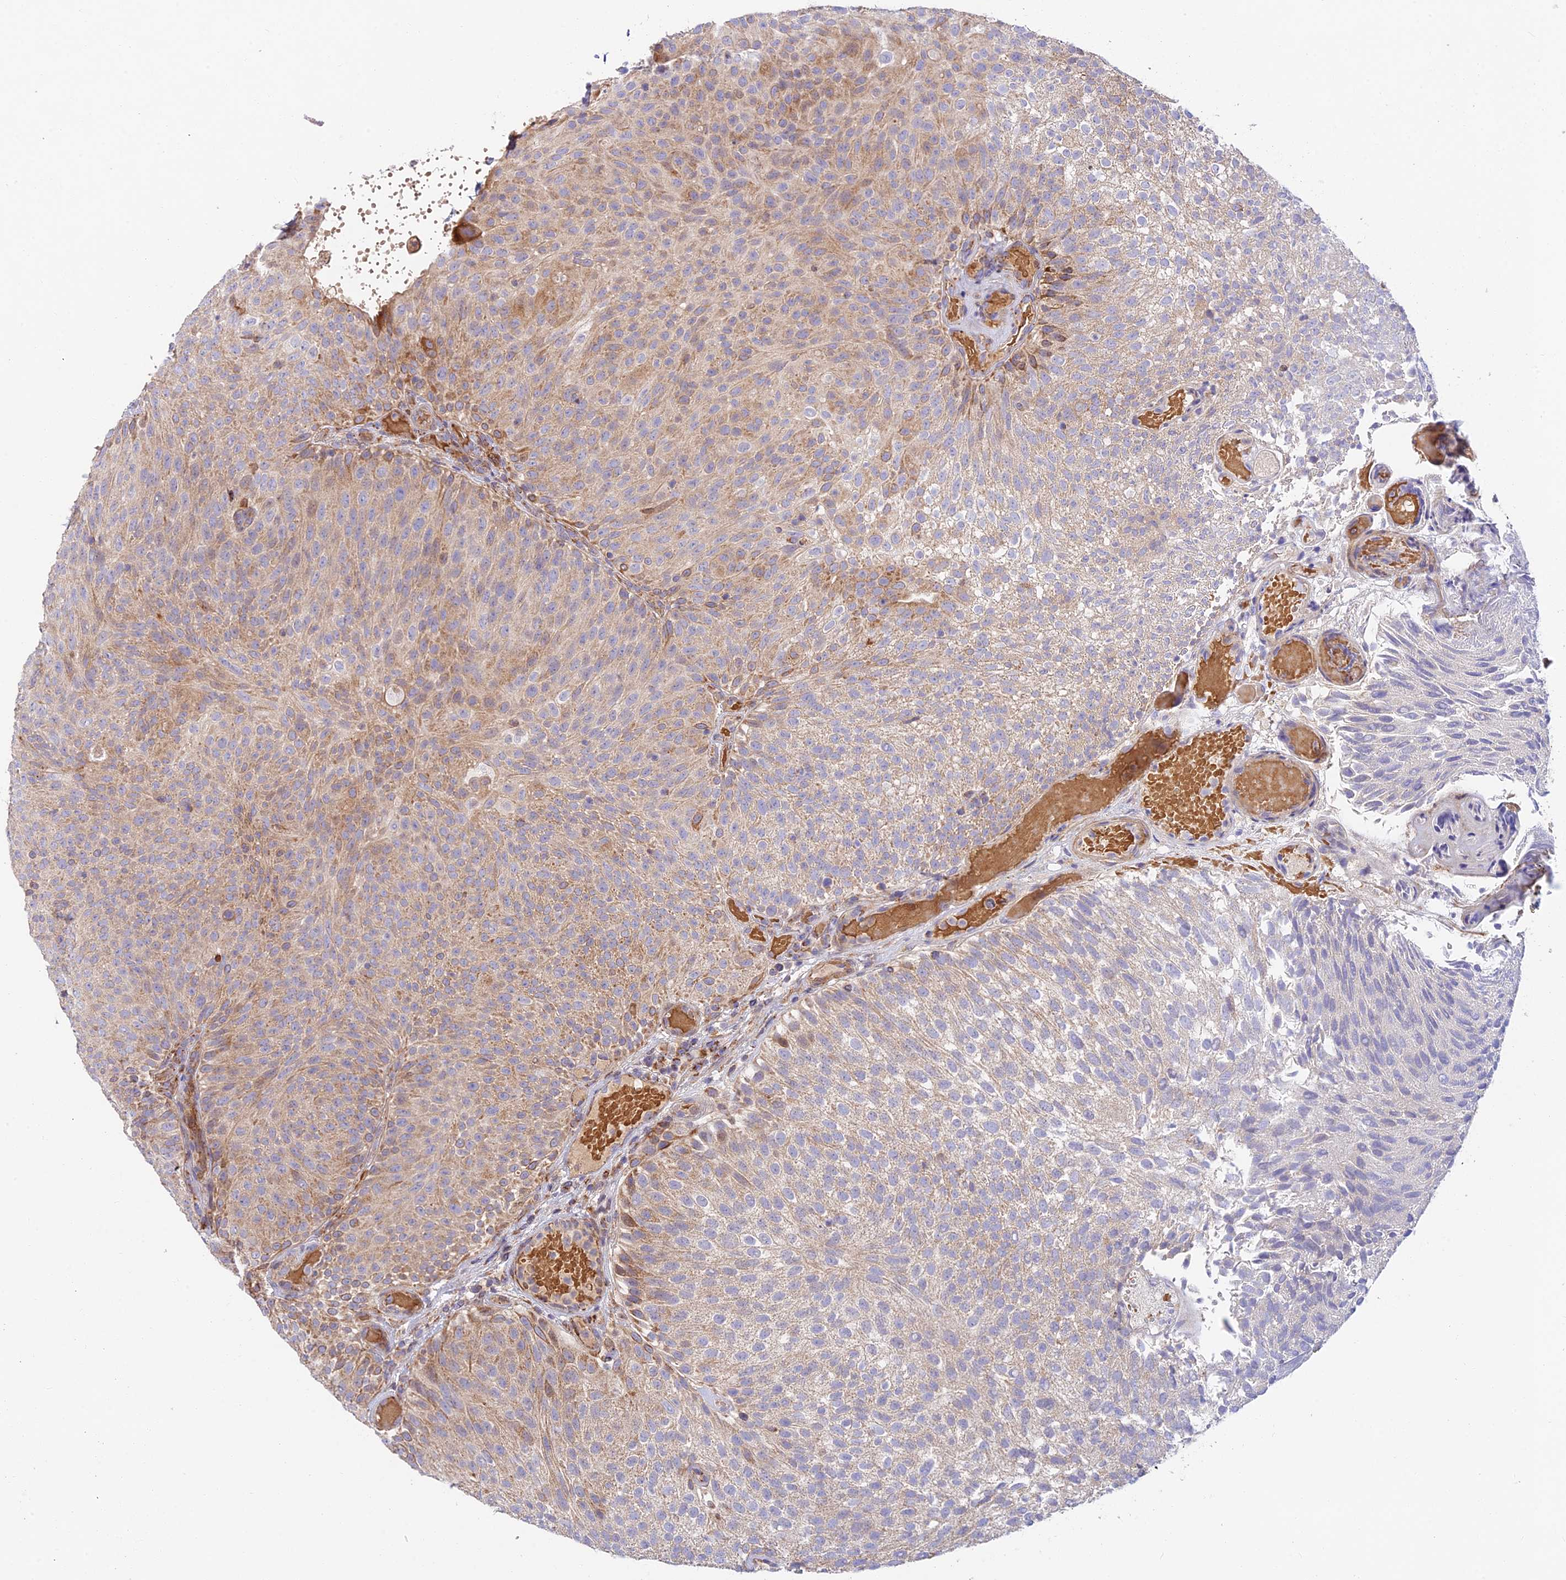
{"staining": {"intensity": "moderate", "quantity": "<25%", "location": "cytoplasmic/membranous"}, "tissue": "urothelial cancer", "cell_type": "Tumor cells", "image_type": "cancer", "snomed": [{"axis": "morphology", "description": "Urothelial carcinoma, Low grade"}, {"axis": "topography", "description": "Urinary bladder"}], "caption": "This photomicrograph shows IHC staining of human urothelial cancer, with low moderate cytoplasmic/membranous expression in approximately <25% of tumor cells.", "gene": "FUOM", "patient": {"sex": "male", "age": 78}}